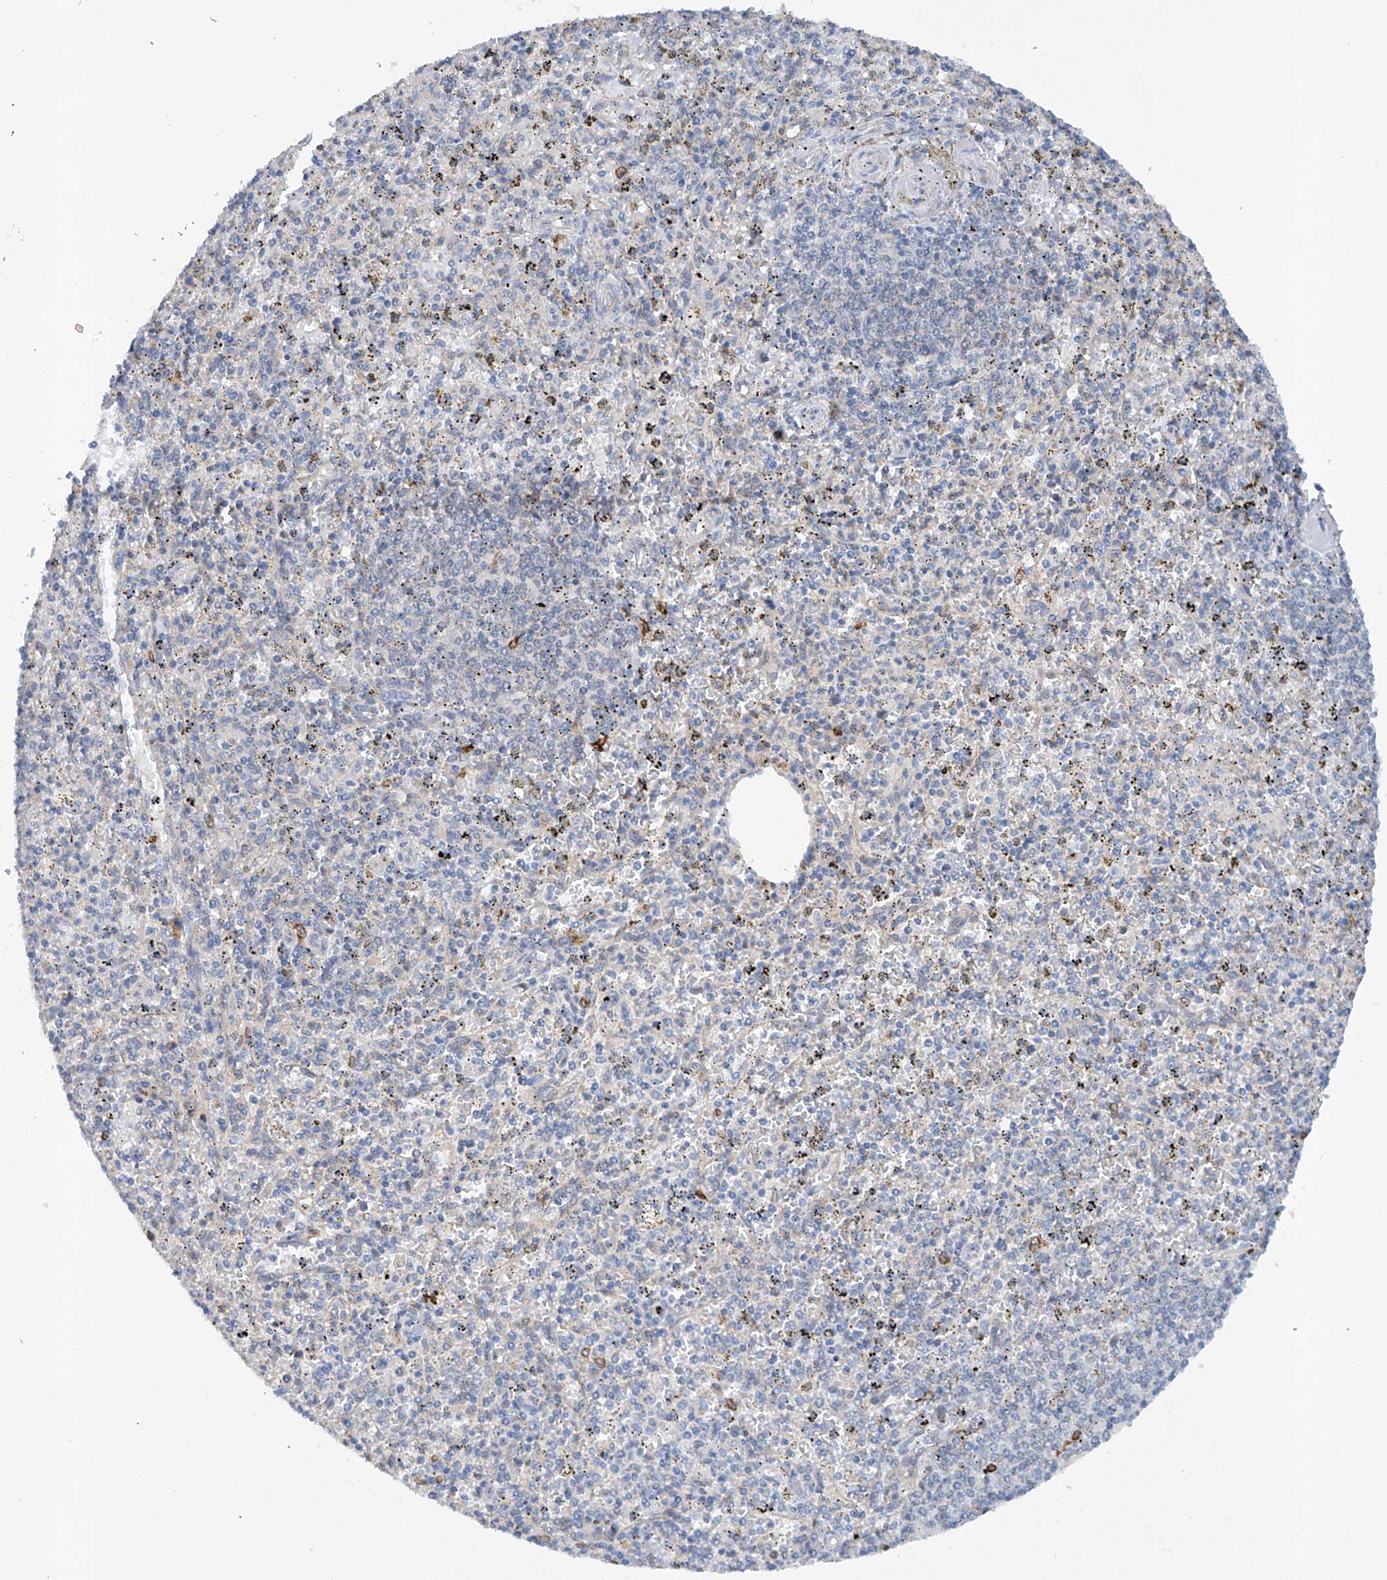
{"staining": {"intensity": "negative", "quantity": "none", "location": "none"}, "tissue": "spleen", "cell_type": "Cells in red pulp", "image_type": "normal", "snomed": [{"axis": "morphology", "description": "Normal tissue, NOS"}, {"axis": "topography", "description": "Spleen"}], "caption": "Immunohistochemistry (IHC) image of benign spleen: human spleen stained with DAB (3,3'-diaminobenzidine) displays no significant protein staining in cells in red pulp.", "gene": "CEP85L", "patient": {"sex": "male", "age": 72}}